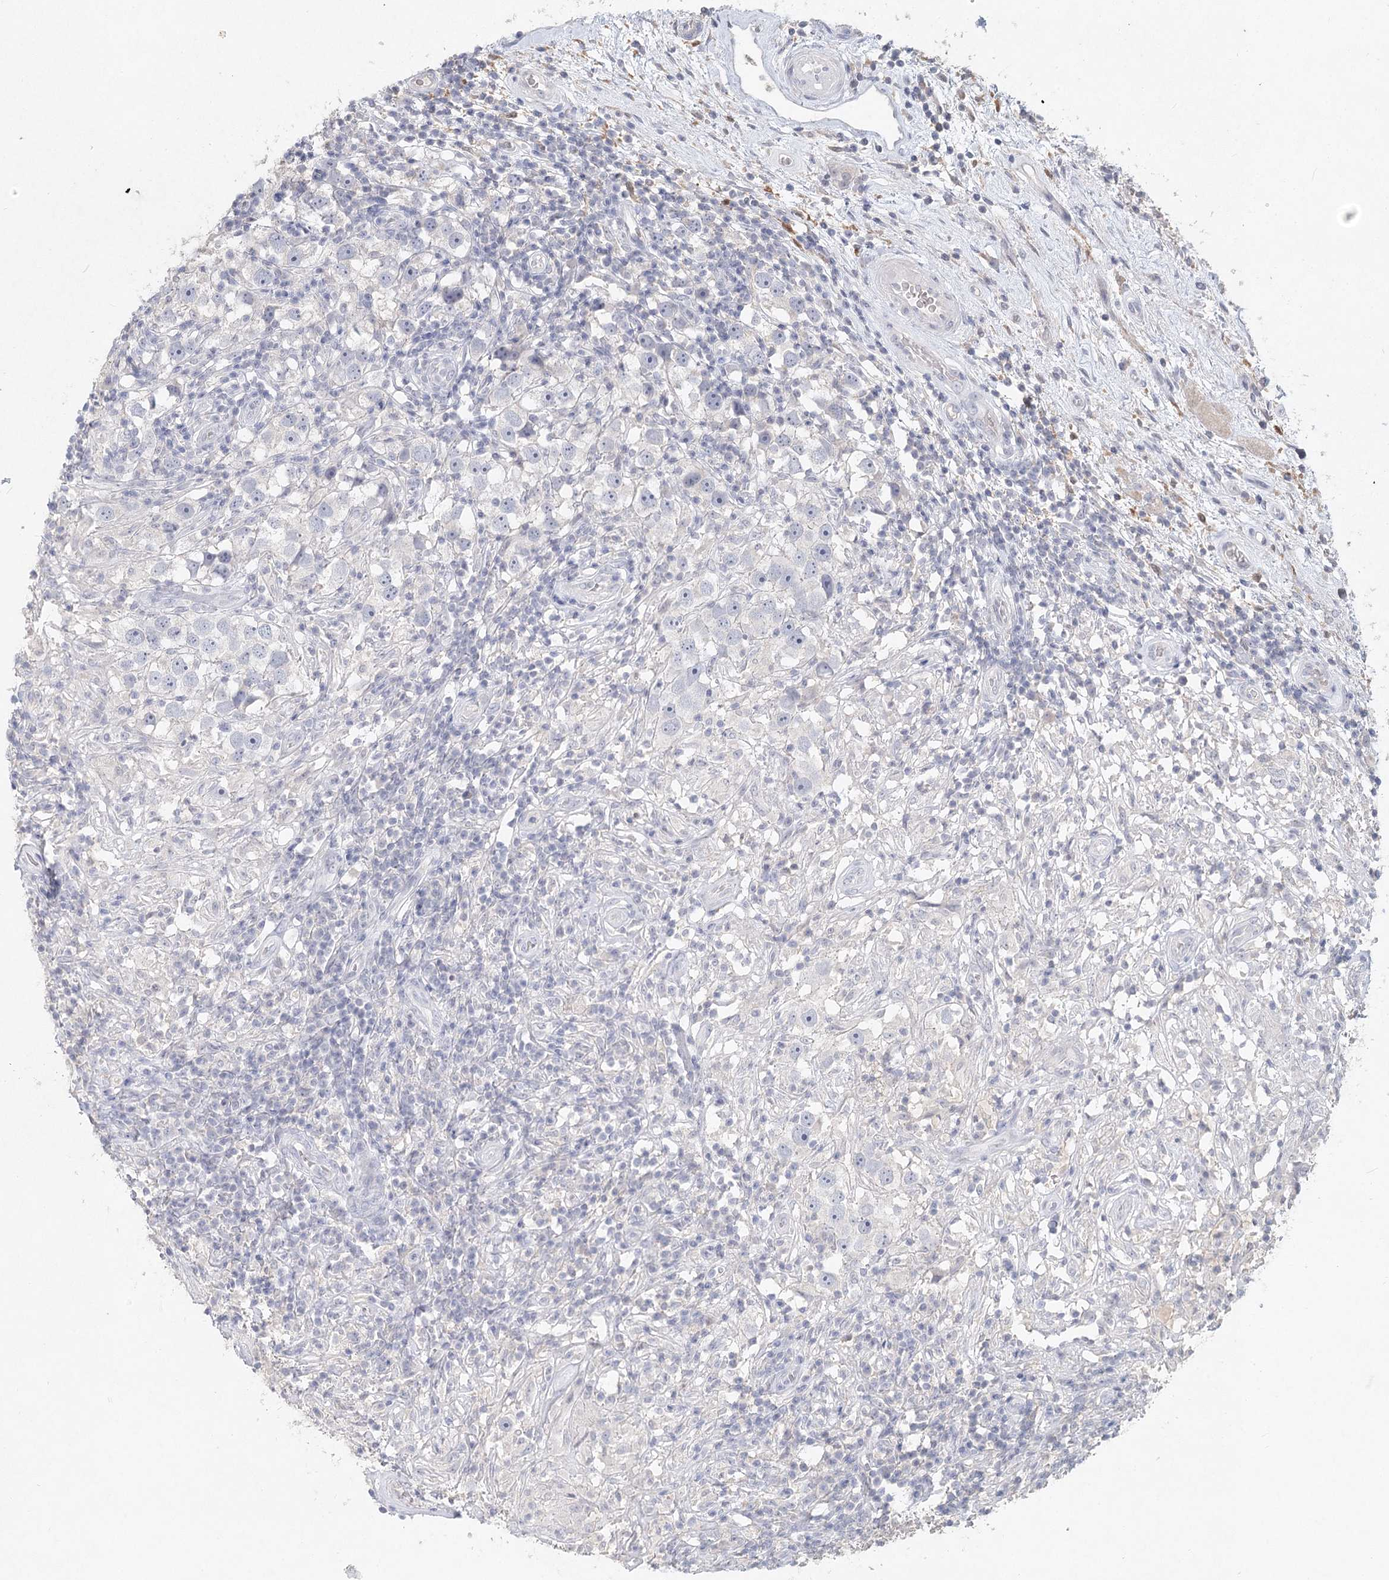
{"staining": {"intensity": "negative", "quantity": "none", "location": "none"}, "tissue": "testis cancer", "cell_type": "Tumor cells", "image_type": "cancer", "snomed": [{"axis": "morphology", "description": "Seminoma, NOS"}, {"axis": "topography", "description": "Testis"}], "caption": "Protein analysis of testis cancer (seminoma) demonstrates no significant expression in tumor cells.", "gene": "ARSI", "patient": {"sex": "male", "age": 49}}